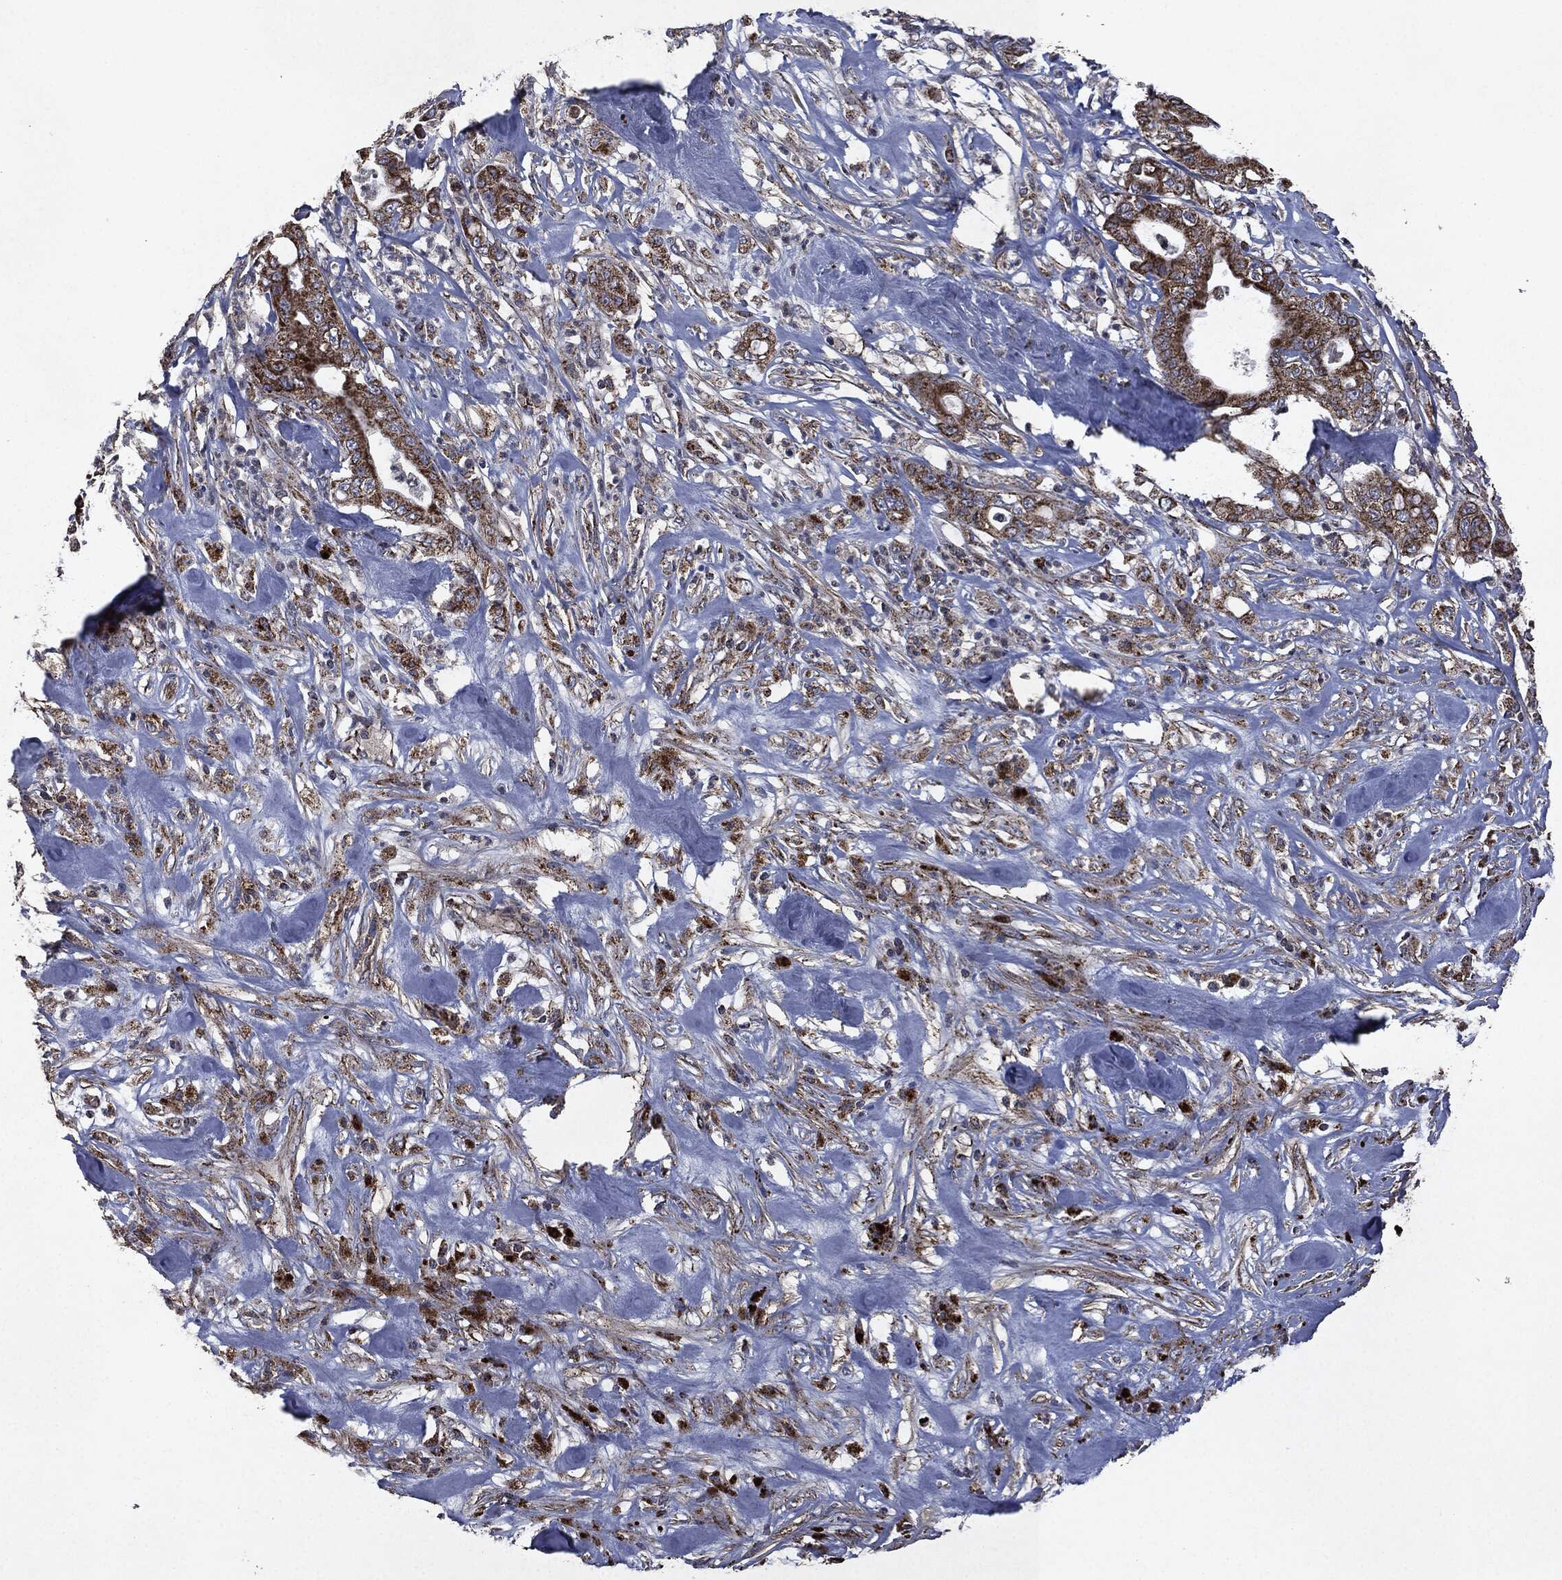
{"staining": {"intensity": "strong", "quantity": ">75%", "location": "cytoplasmic/membranous"}, "tissue": "pancreatic cancer", "cell_type": "Tumor cells", "image_type": "cancer", "snomed": [{"axis": "morphology", "description": "Adenocarcinoma, NOS"}, {"axis": "topography", "description": "Pancreas"}], "caption": "Approximately >75% of tumor cells in pancreatic cancer (adenocarcinoma) display strong cytoplasmic/membranous protein staining as visualized by brown immunohistochemical staining.", "gene": "RYK", "patient": {"sex": "male", "age": 71}}